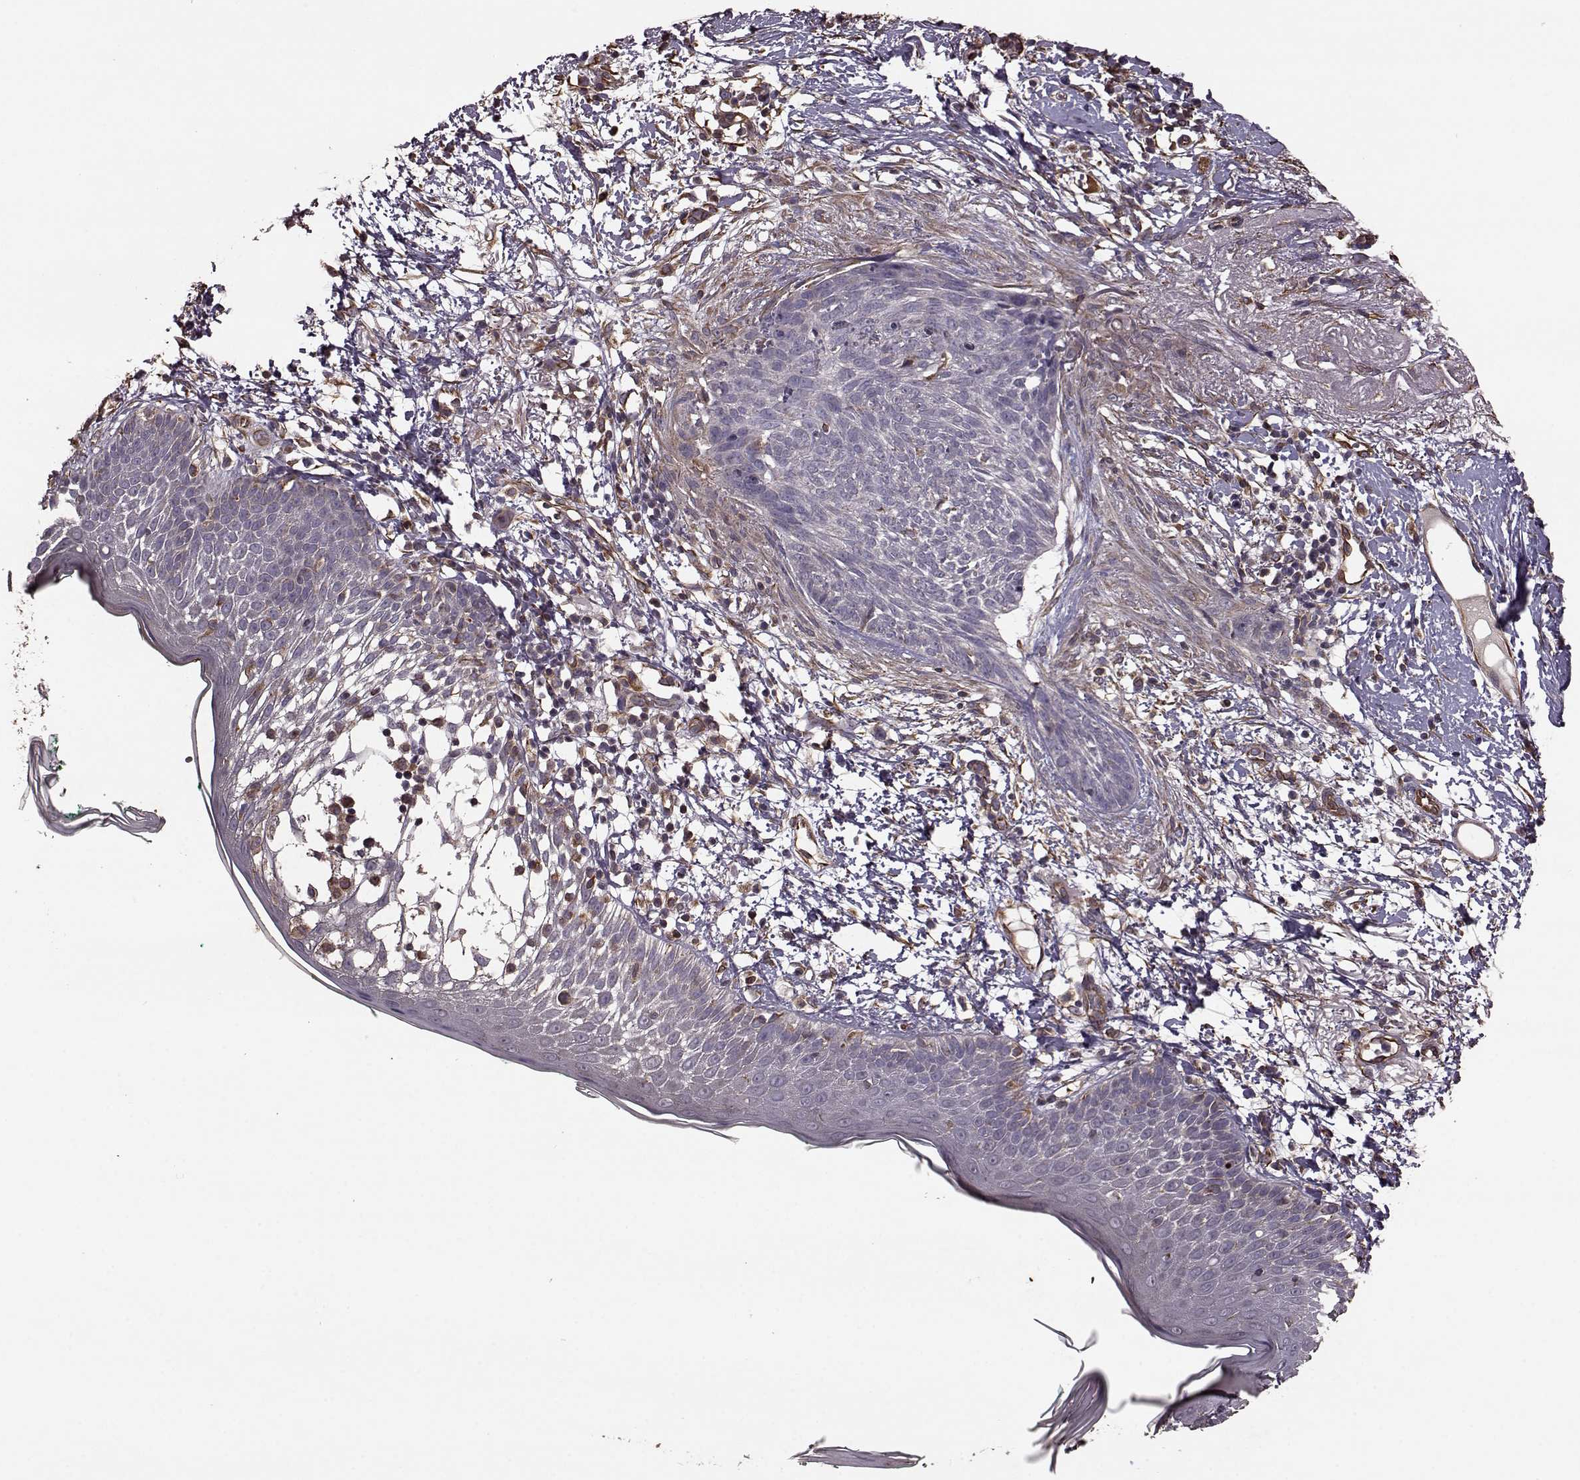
{"staining": {"intensity": "negative", "quantity": "none", "location": "none"}, "tissue": "skin cancer", "cell_type": "Tumor cells", "image_type": "cancer", "snomed": [{"axis": "morphology", "description": "Normal tissue, NOS"}, {"axis": "morphology", "description": "Basal cell carcinoma"}, {"axis": "topography", "description": "Skin"}], "caption": "Skin cancer was stained to show a protein in brown. There is no significant staining in tumor cells.", "gene": "NTF3", "patient": {"sex": "male", "age": 84}}